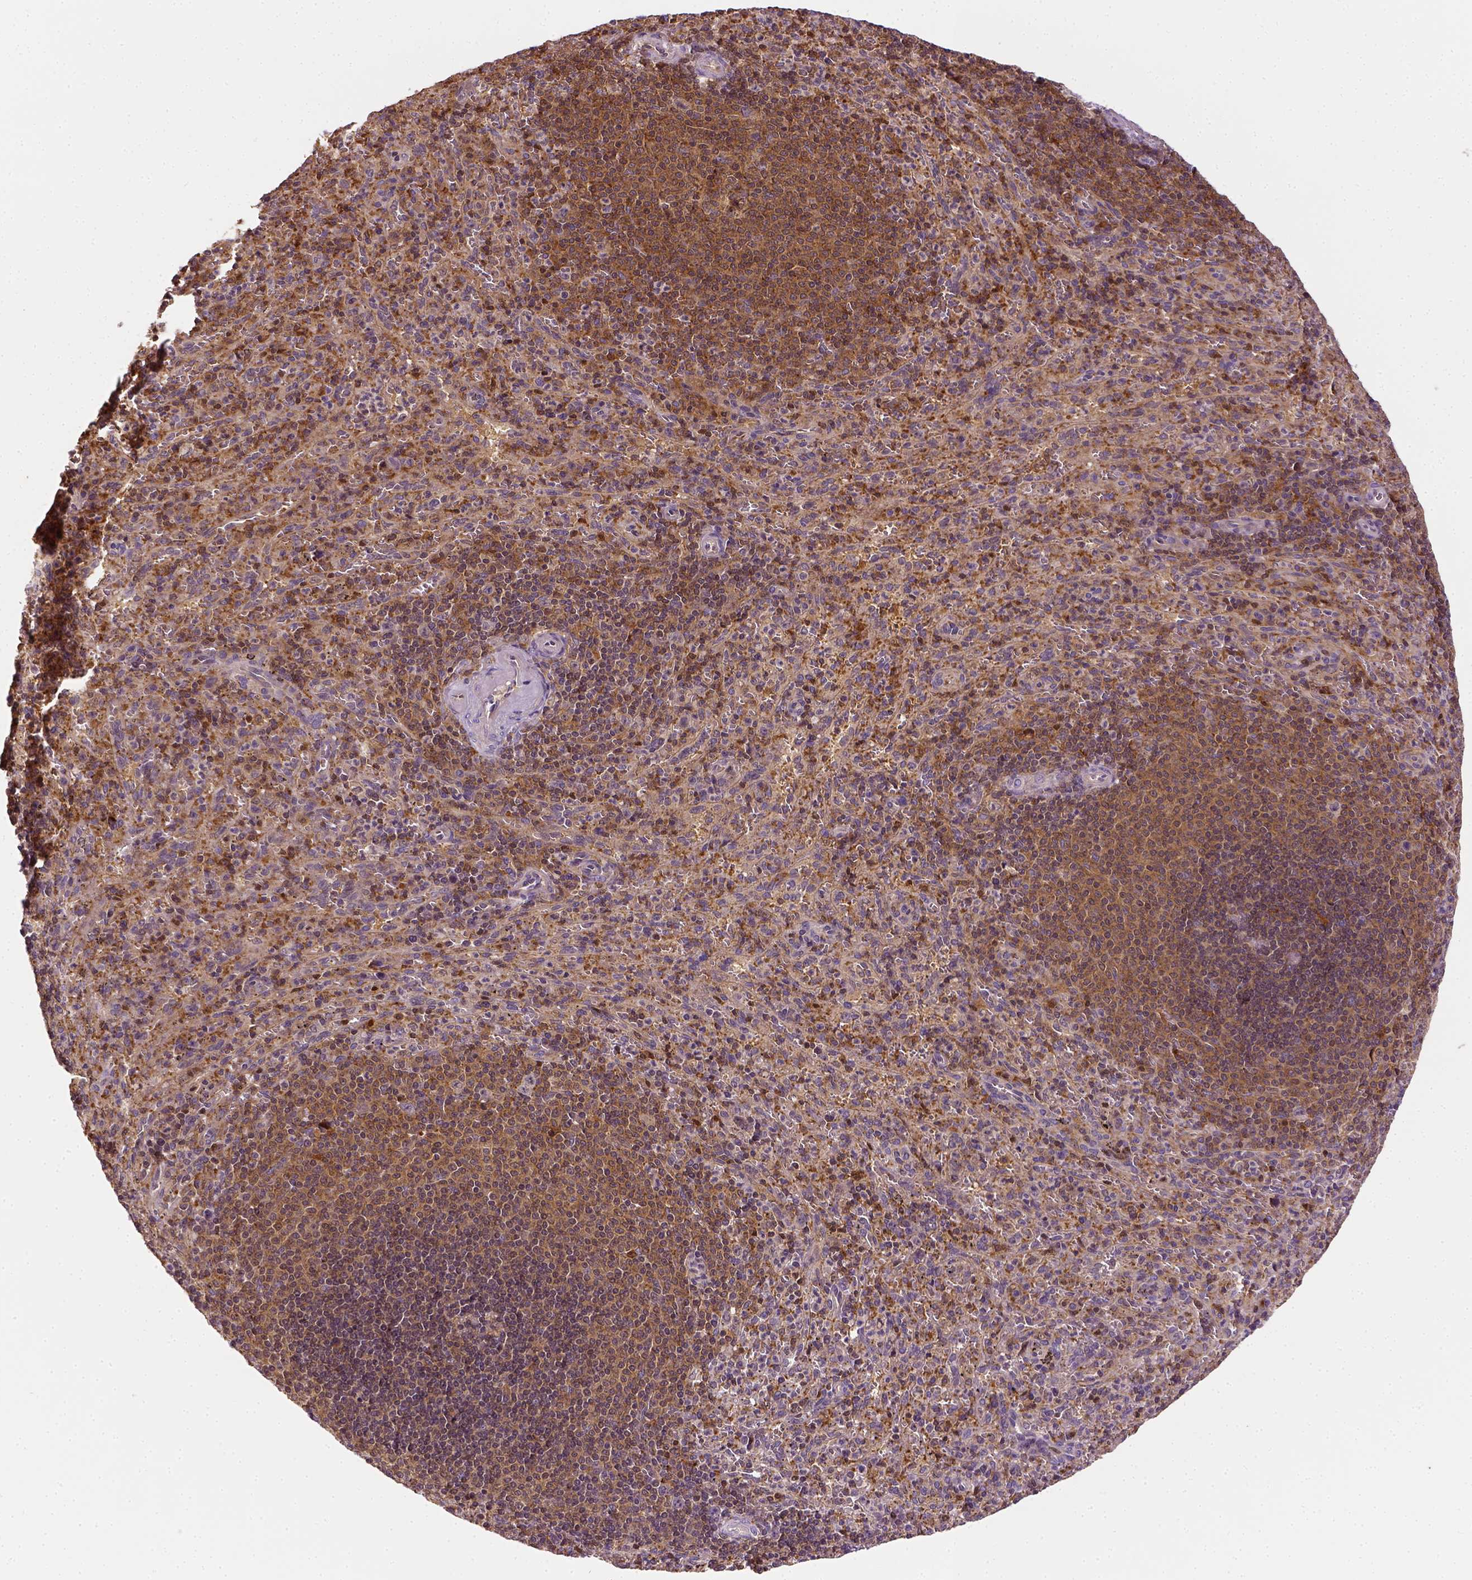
{"staining": {"intensity": "strong", "quantity": "<25%", "location": "cytoplasmic/membranous"}, "tissue": "spleen", "cell_type": "Cells in red pulp", "image_type": "normal", "snomed": [{"axis": "morphology", "description": "Normal tissue, NOS"}, {"axis": "topography", "description": "Spleen"}], "caption": "Cells in red pulp show medium levels of strong cytoplasmic/membranous expression in approximately <25% of cells in unremarkable human spleen.", "gene": "MATK", "patient": {"sex": "male", "age": 57}}